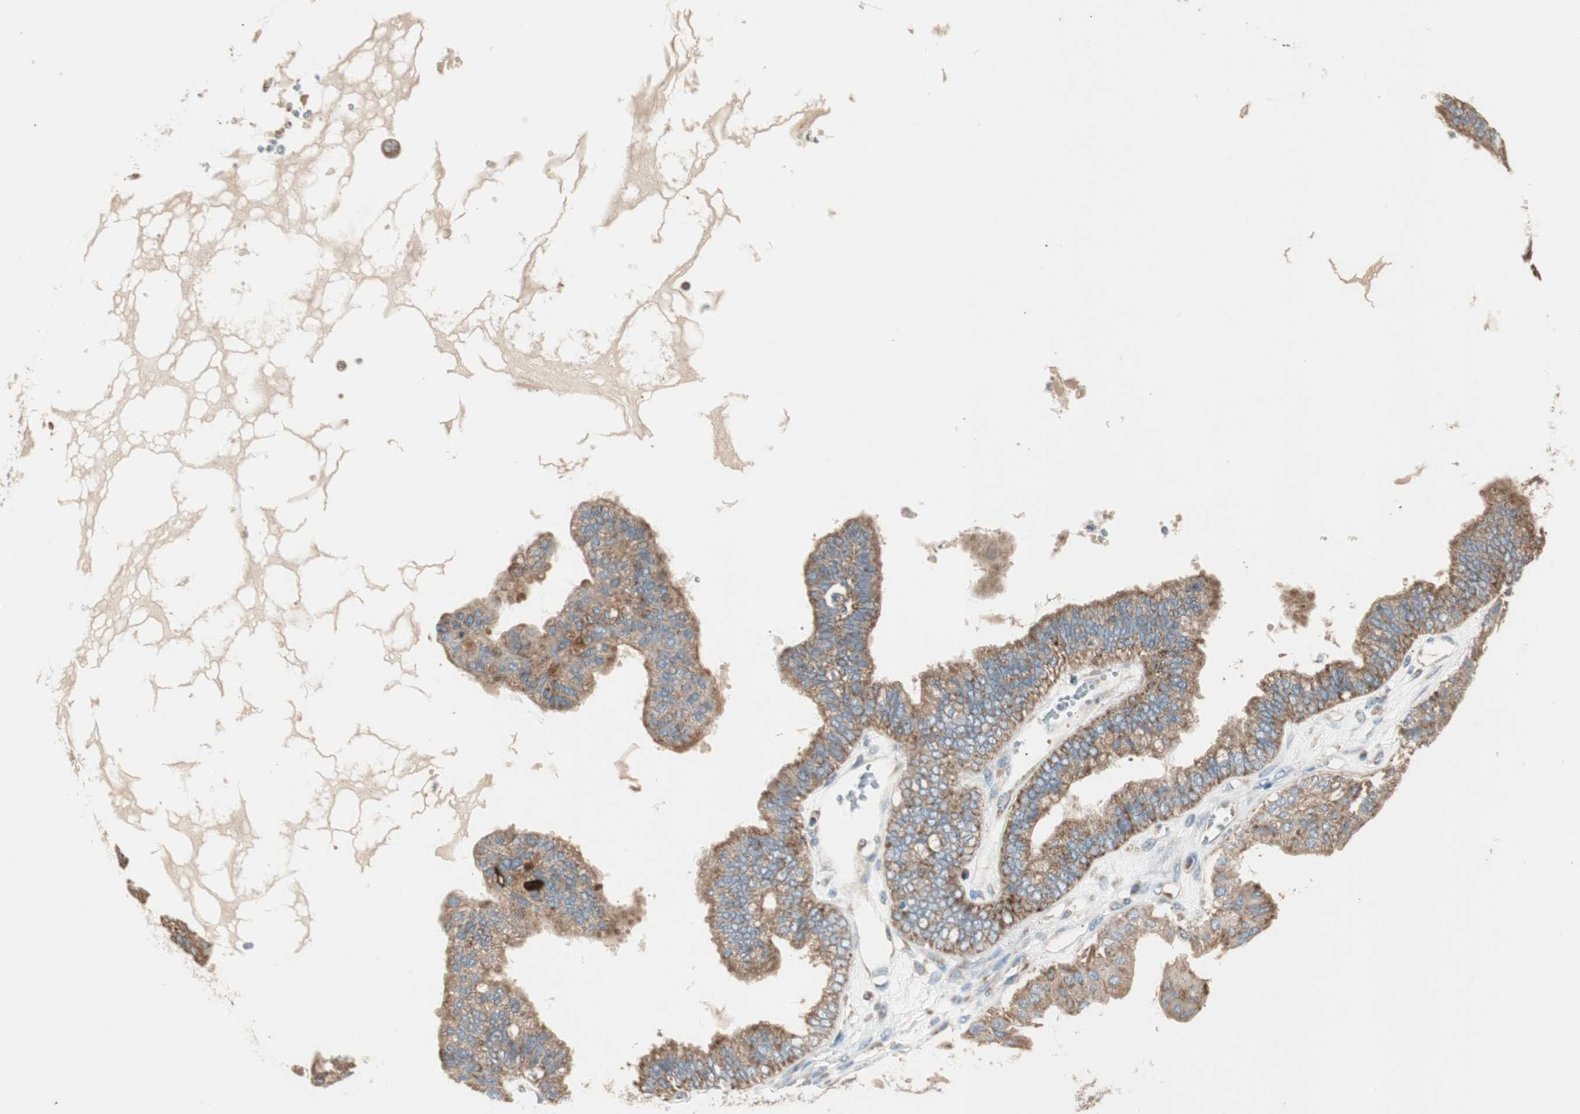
{"staining": {"intensity": "moderate", "quantity": ">75%", "location": "cytoplasmic/membranous"}, "tissue": "ovarian cancer", "cell_type": "Tumor cells", "image_type": "cancer", "snomed": [{"axis": "morphology", "description": "Carcinoma, NOS"}, {"axis": "morphology", "description": "Carcinoma, endometroid"}, {"axis": "topography", "description": "Ovary"}], "caption": "High-magnification brightfield microscopy of ovarian cancer stained with DAB (3,3'-diaminobenzidine) (brown) and counterstained with hematoxylin (blue). tumor cells exhibit moderate cytoplasmic/membranous positivity is identified in approximately>75% of cells.", "gene": "CC2D1A", "patient": {"sex": "female", "age": 50}}